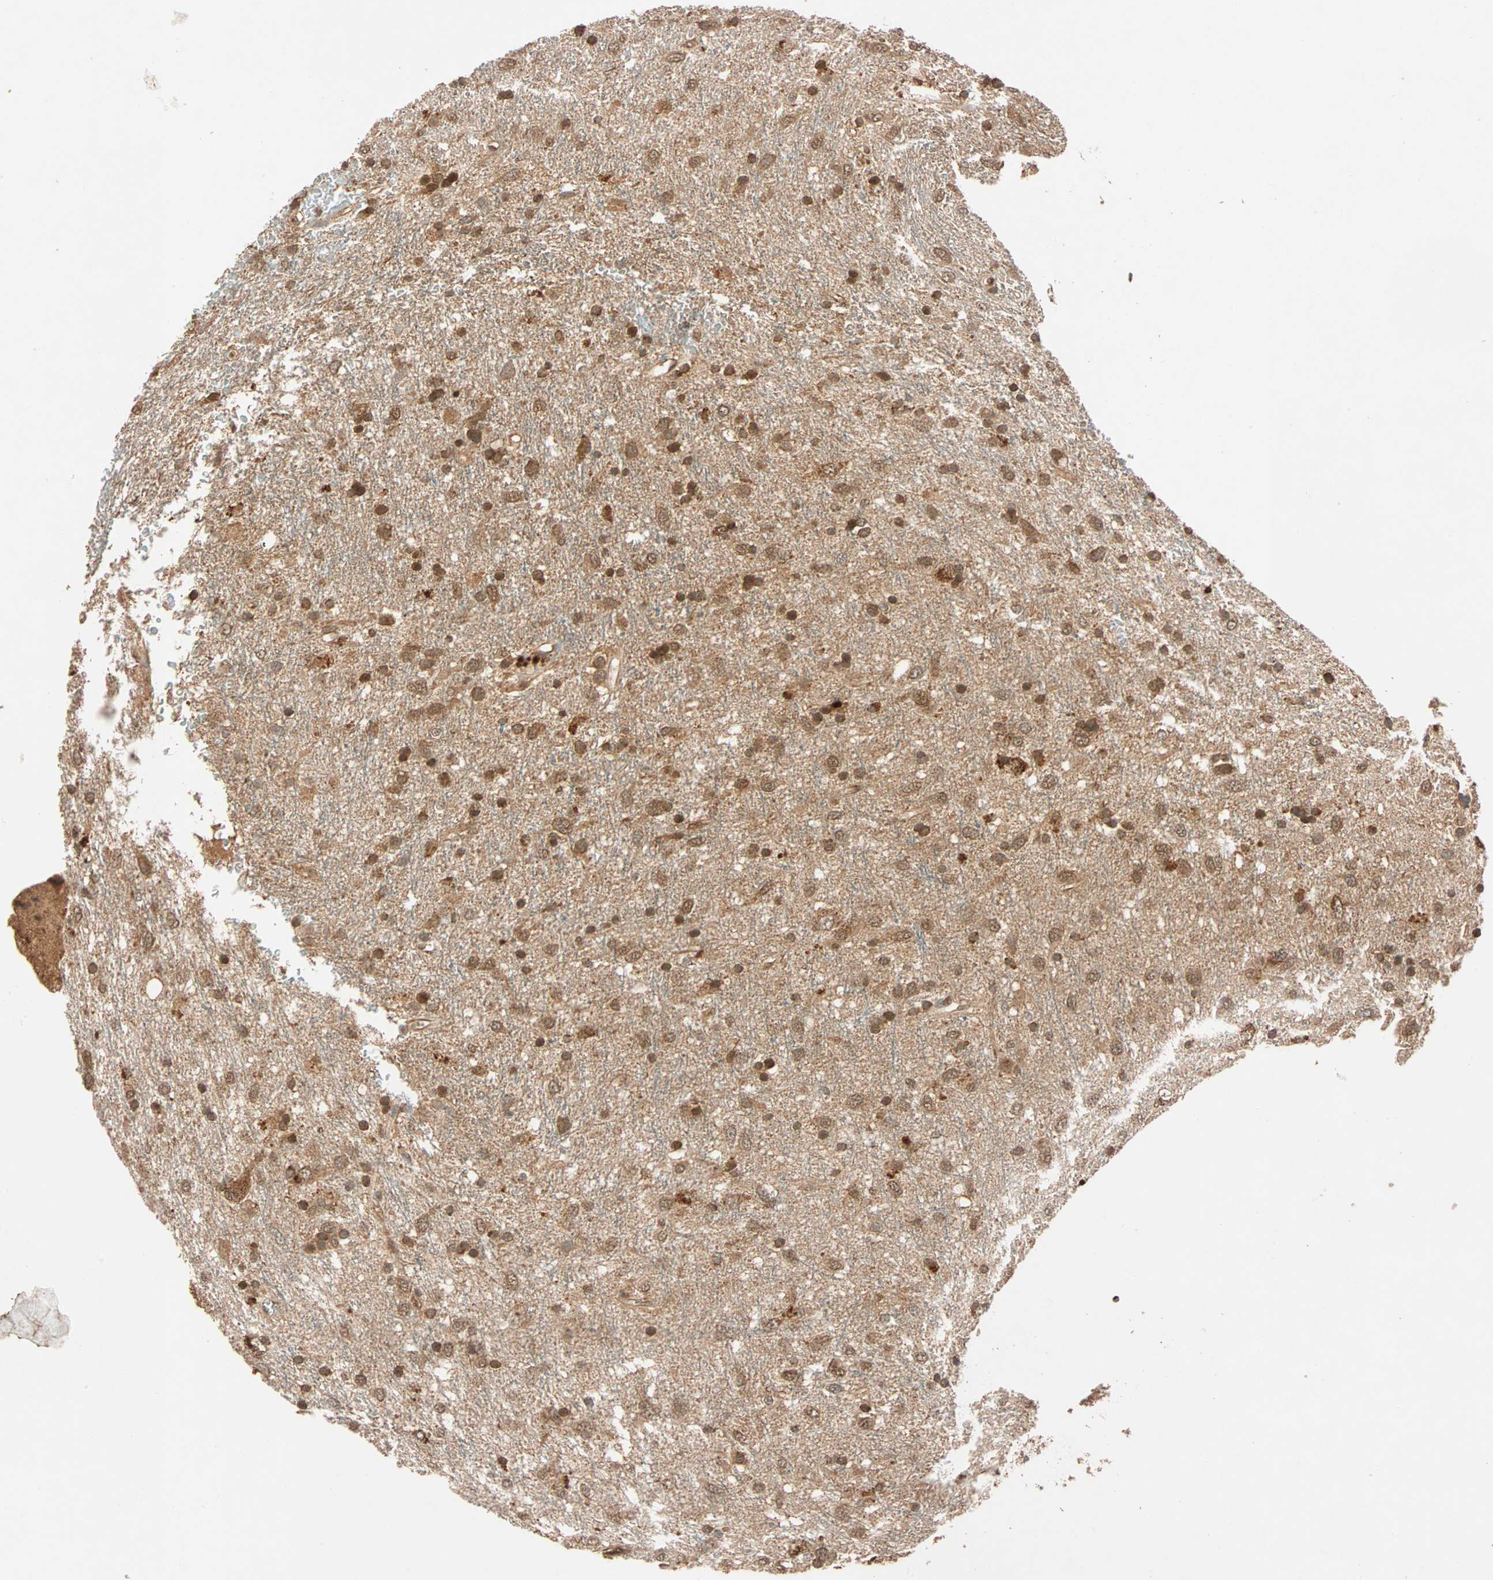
{"staining": {"intensity": "strong", "quantity": ">75%", "location": "cytoplasmic/membranous,nuclear"}, "tissue": "glioma", "cell_type": "Tumor cells", "image_type": "cancer", "snomed": [{"axis": "morphology", "description": "Glioma, malignant, Low grade"}, {"axis": "topography", "description": "Brain"}], "caption": "A high amount of strong cytoplasmic/membranous and nuclear positivity is identified in about >75% of tumor cells in low-grade glioma (malignant) tissue.", "gene": "MAPK1", "patient": {"sex": "male", "age": 77}}